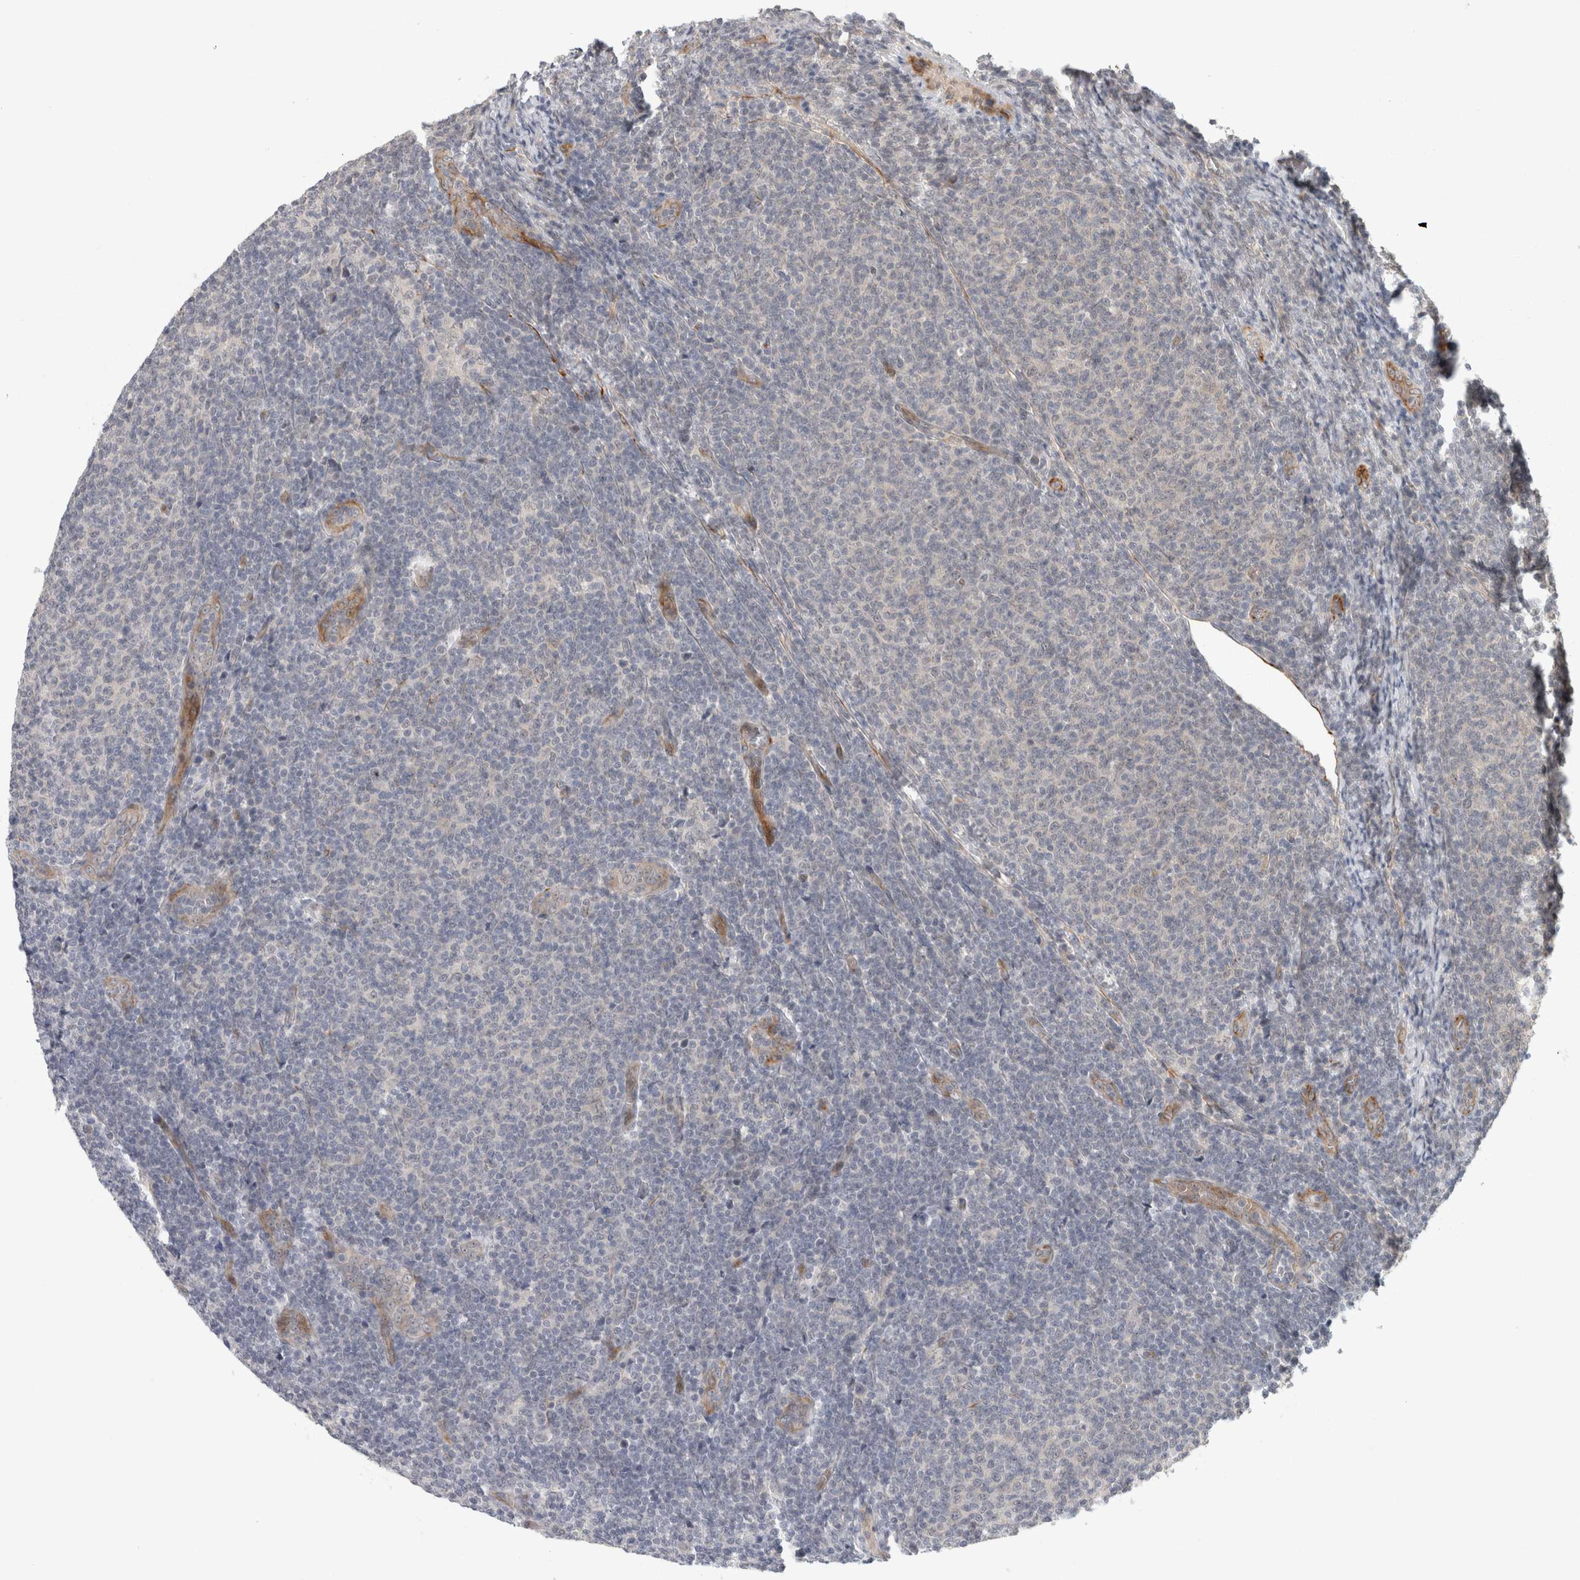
{"staining": {"intensity": "negative", "quantity": "none", "location": "none"}, "tissue": "lymphoma", "cell_type": "Tumor cells", "image_type": "cancer", "snomed": [{"axis": "morphology", "description": "Malignant lymphoma, non-Hodgkin's type, Low grade"}, {"axis": "topography", "description": "Lymph node"}], "caption": "IHC of human lymphoma demonstrates no positivity in tumor cells. (Immunohistochemistry, brightfield microscopy, high magnification).", "gene": "CRISPLD1", "patient": {"sex": "male", "age": 66}}